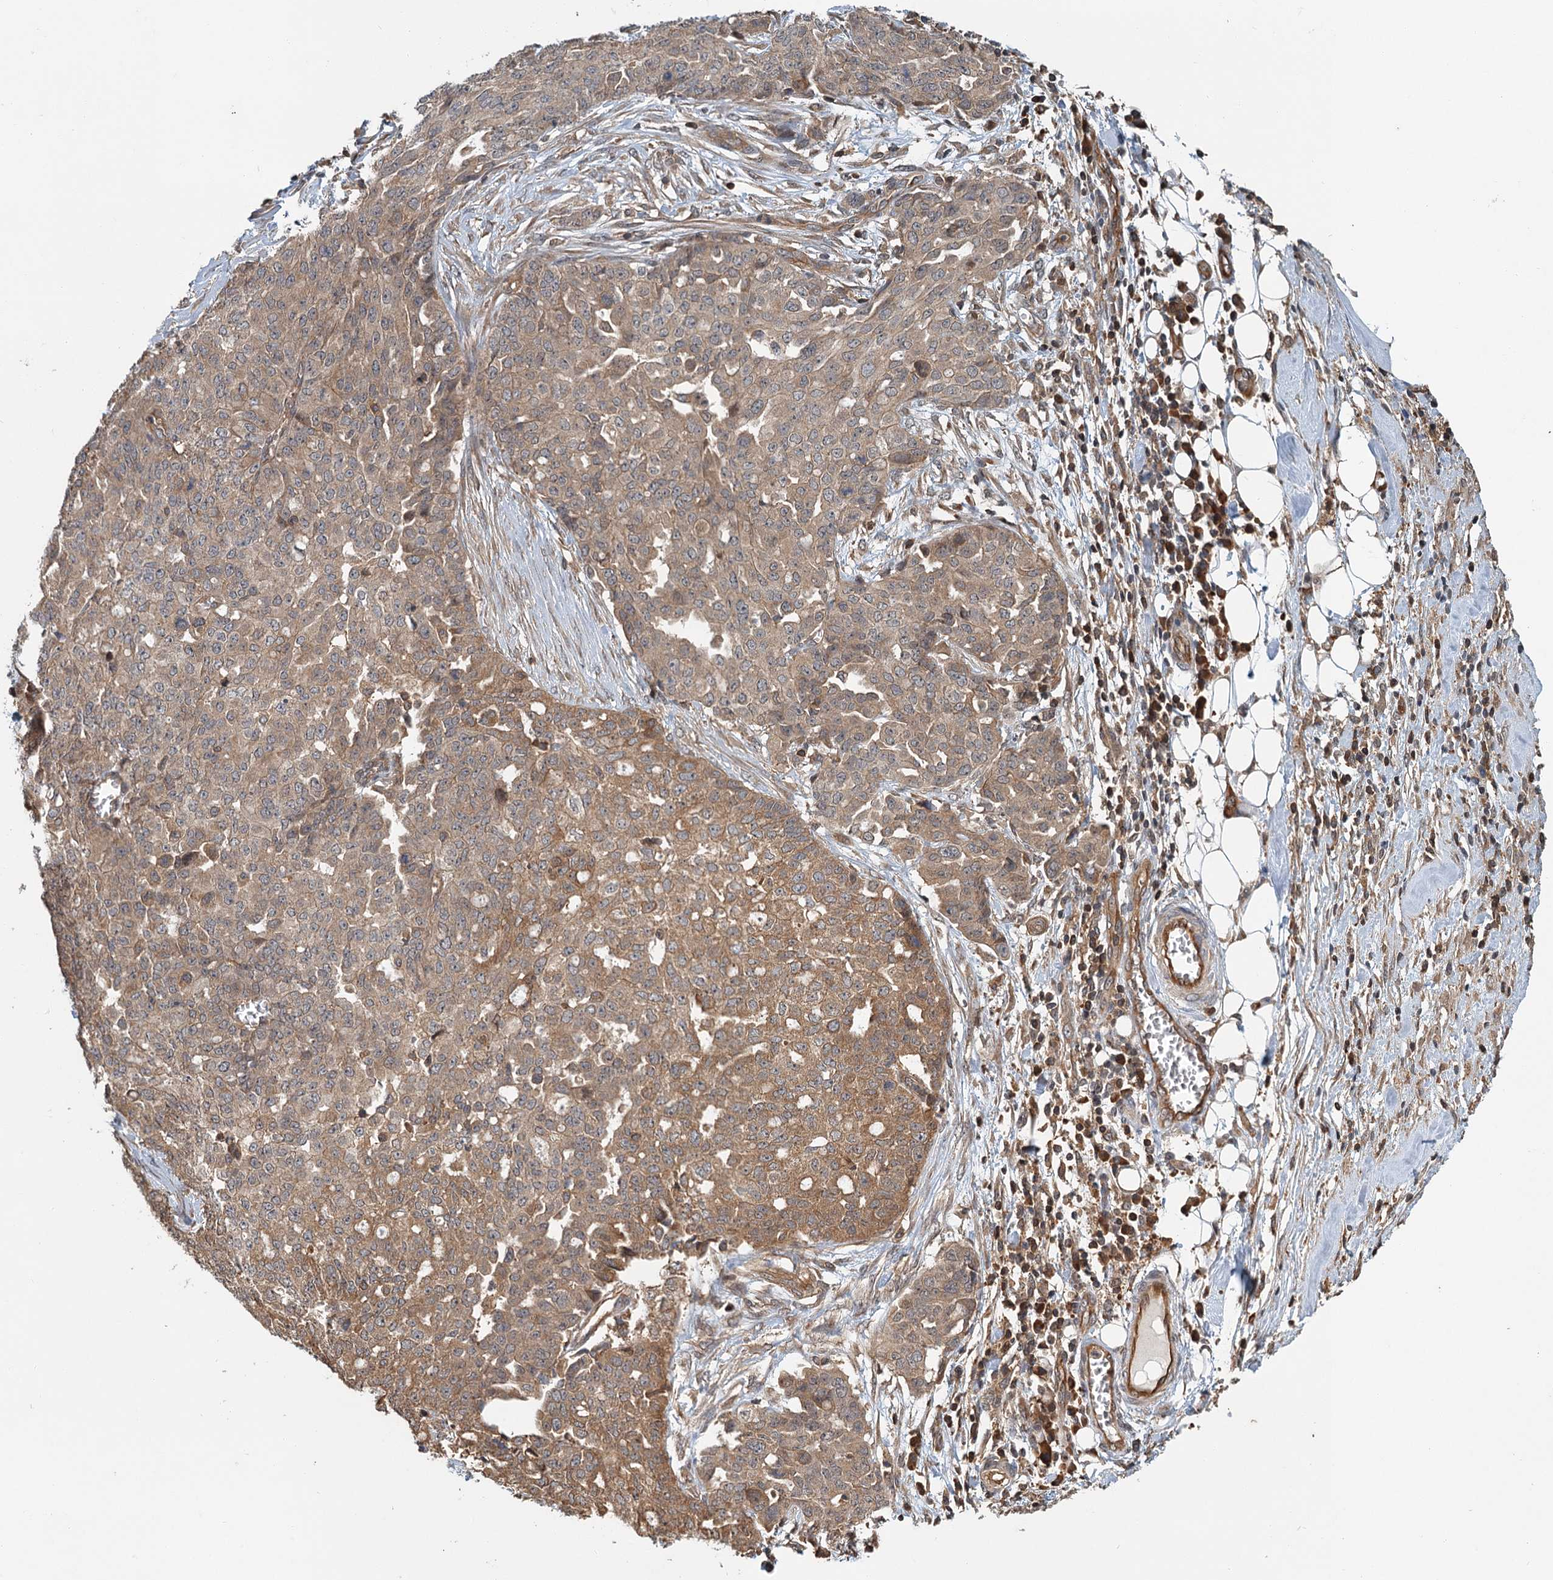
{"staining": {"intensity": "moderate", "quantity": ">75%", "location": "cytoplasmic/membranous"}, "tissue": "ovarian cancer", "cell_type": "Tumor cells", "image_type": "cancer", "snomed": [{"axis": "morphology", "description": "Cystadenocarcinoma, serous, NOS"}, {"axis": "topography", "description": "Soft tissue"}, {"axis": "topography", "description": "Ovary"}], "caption": "A micrograph showing moderate cytoplasmic/membranous expression in approximately >75% of tumor cells in ovarian cancer (serous cystadenocarcinoma), as visualized by brown immunohistochemical staining.", "gene": "ZNF527", "patient": {"sex": "female", "age": 57}}